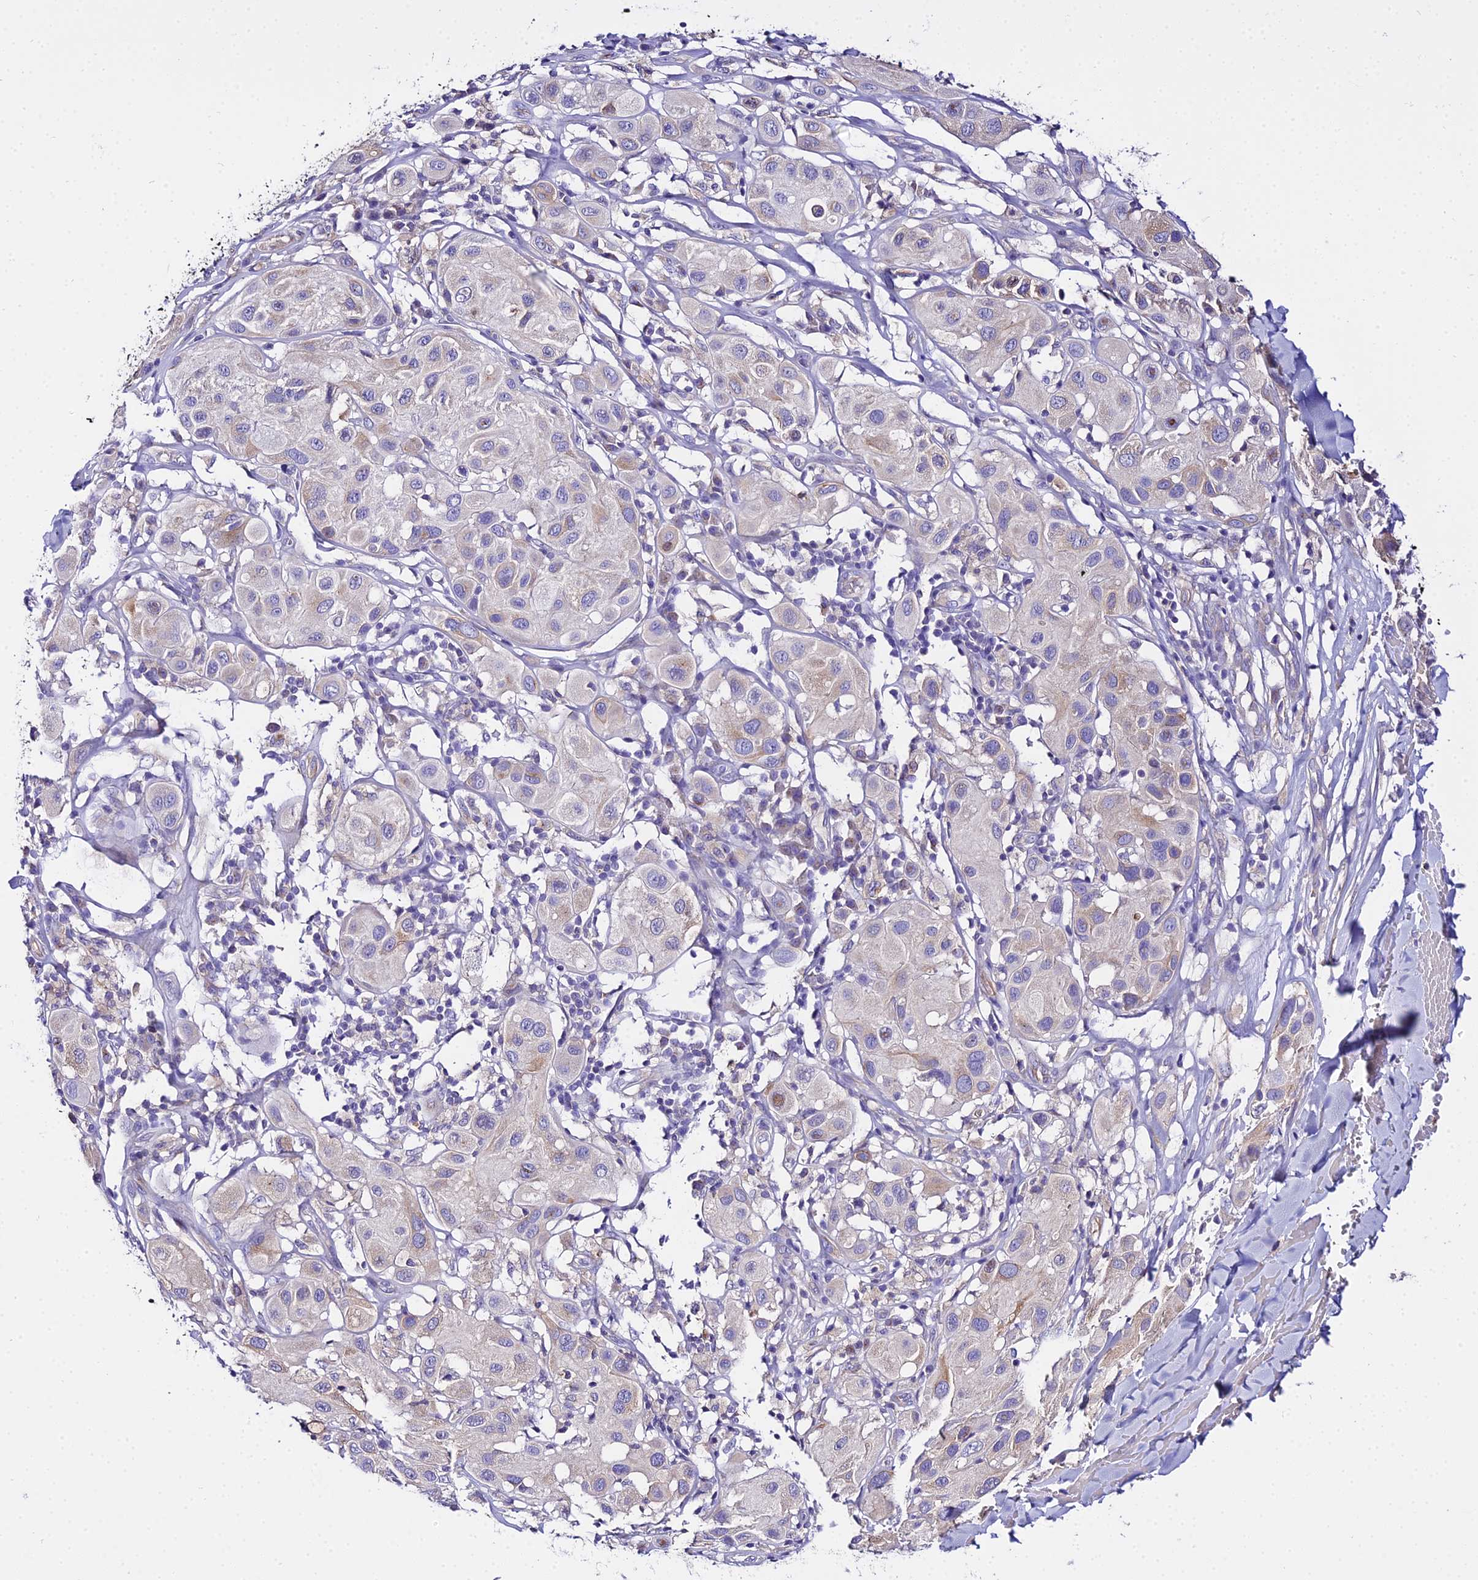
{"staining": {"intensity": "weak", "quantity": "<25%", "location": "cytoplasmic/membranous"}, "tissue": "melanoma", "cell_type": "Tumor cells", "image_type": "cancer", "snomed": [{"axis": "morphology", "description": "Malignant melanoma, Metastatic site"}, {"axis": "topography", "description": "Skin"}], "caption": "High power microscopy histopathology image of an IHC image of melanoma, revealing no significant positivity in tumor cells.", "gene": "TUBA3D", "patient": {"sex": "male", "age": 41}}